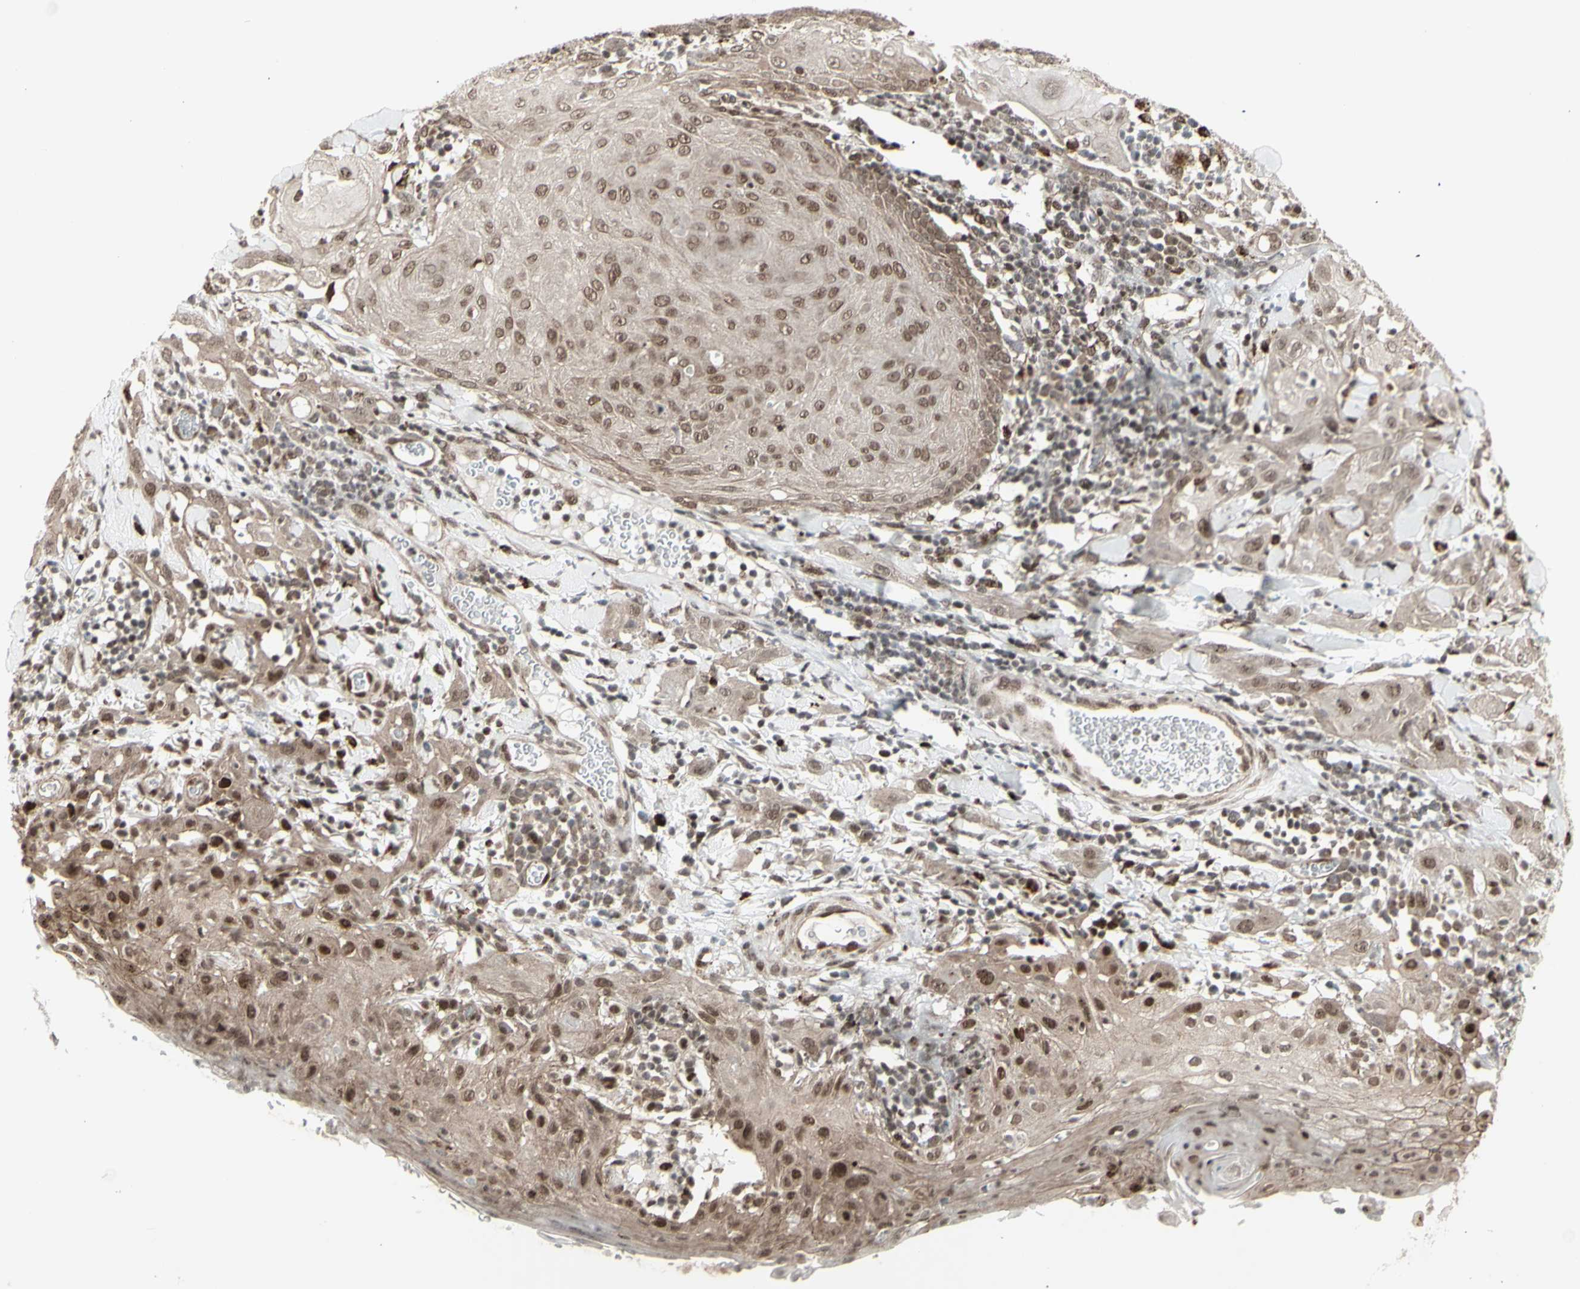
{"staining": {"intensity": "moderate", "quantity": ">75%", "location": "cytoplasmic/membranous,nuclear"}, "tissue": "skin cancer", "cell_type": "Tumor cells", "image_type": "cancer", "snomed": [{"axis": "morphology", "description": "Squamous cell carcinoma, NOS"}, {"axis": "topography", "description": "Skin"}], "caption": "About >75% of tumor cells in skin cancer demonstrate moderate cytoplasmic/membranous and nuclear protein expression as visualized by brown immunohistochemical staining.", "gene": "CBX1", "patient": {"sex": "male", "age": 24}}